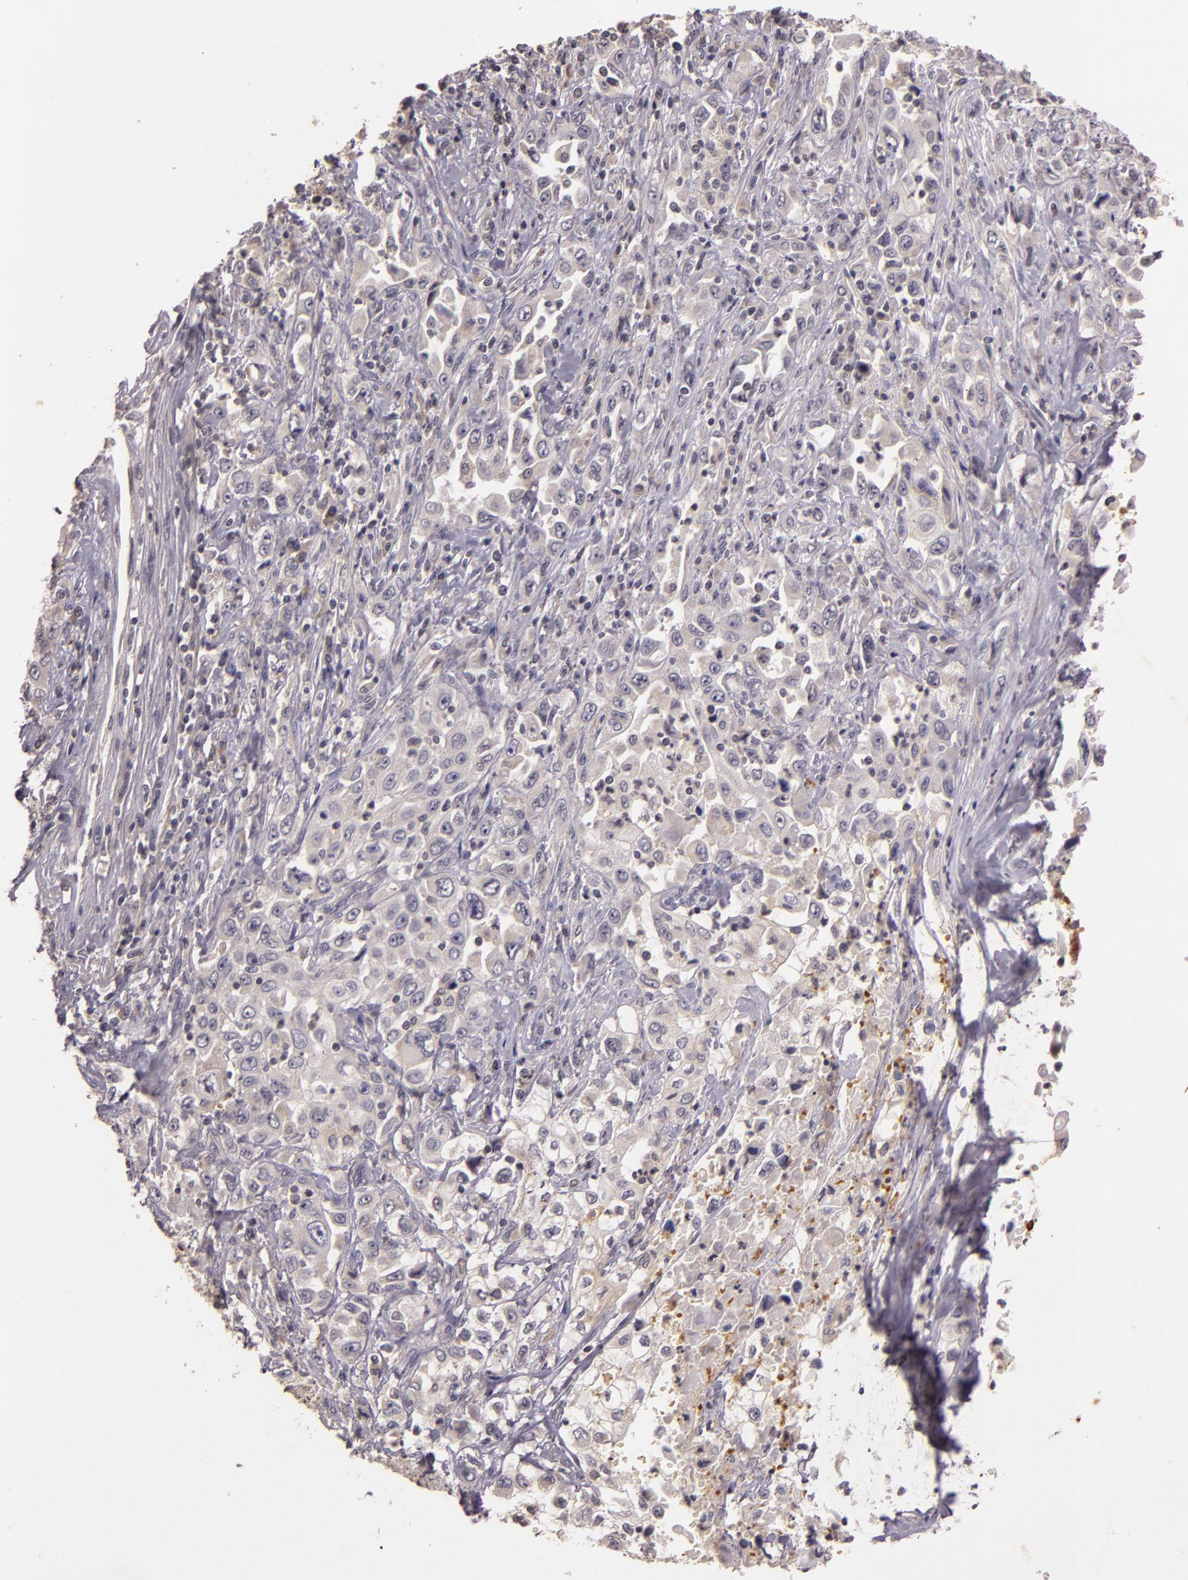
{"staining": {"intensity": "negative", "quantity": "none", "location": "none"}, "tissue": "pancreatic cancer", "cell_type": "Tumor cells", "image_type": "cancer", "snomed": [{"axis": "morphology", "description": "Adenocarcinoma, NOS"}, {"axis": "topography", "description": "Pancreas"}], "caption": "Photomicrograph shows no significant protein staining in tumor cells of adenocarcinoma (pancreatic).", "gene": "TFF1", "patient": {"sex": "male", "age": 70}}